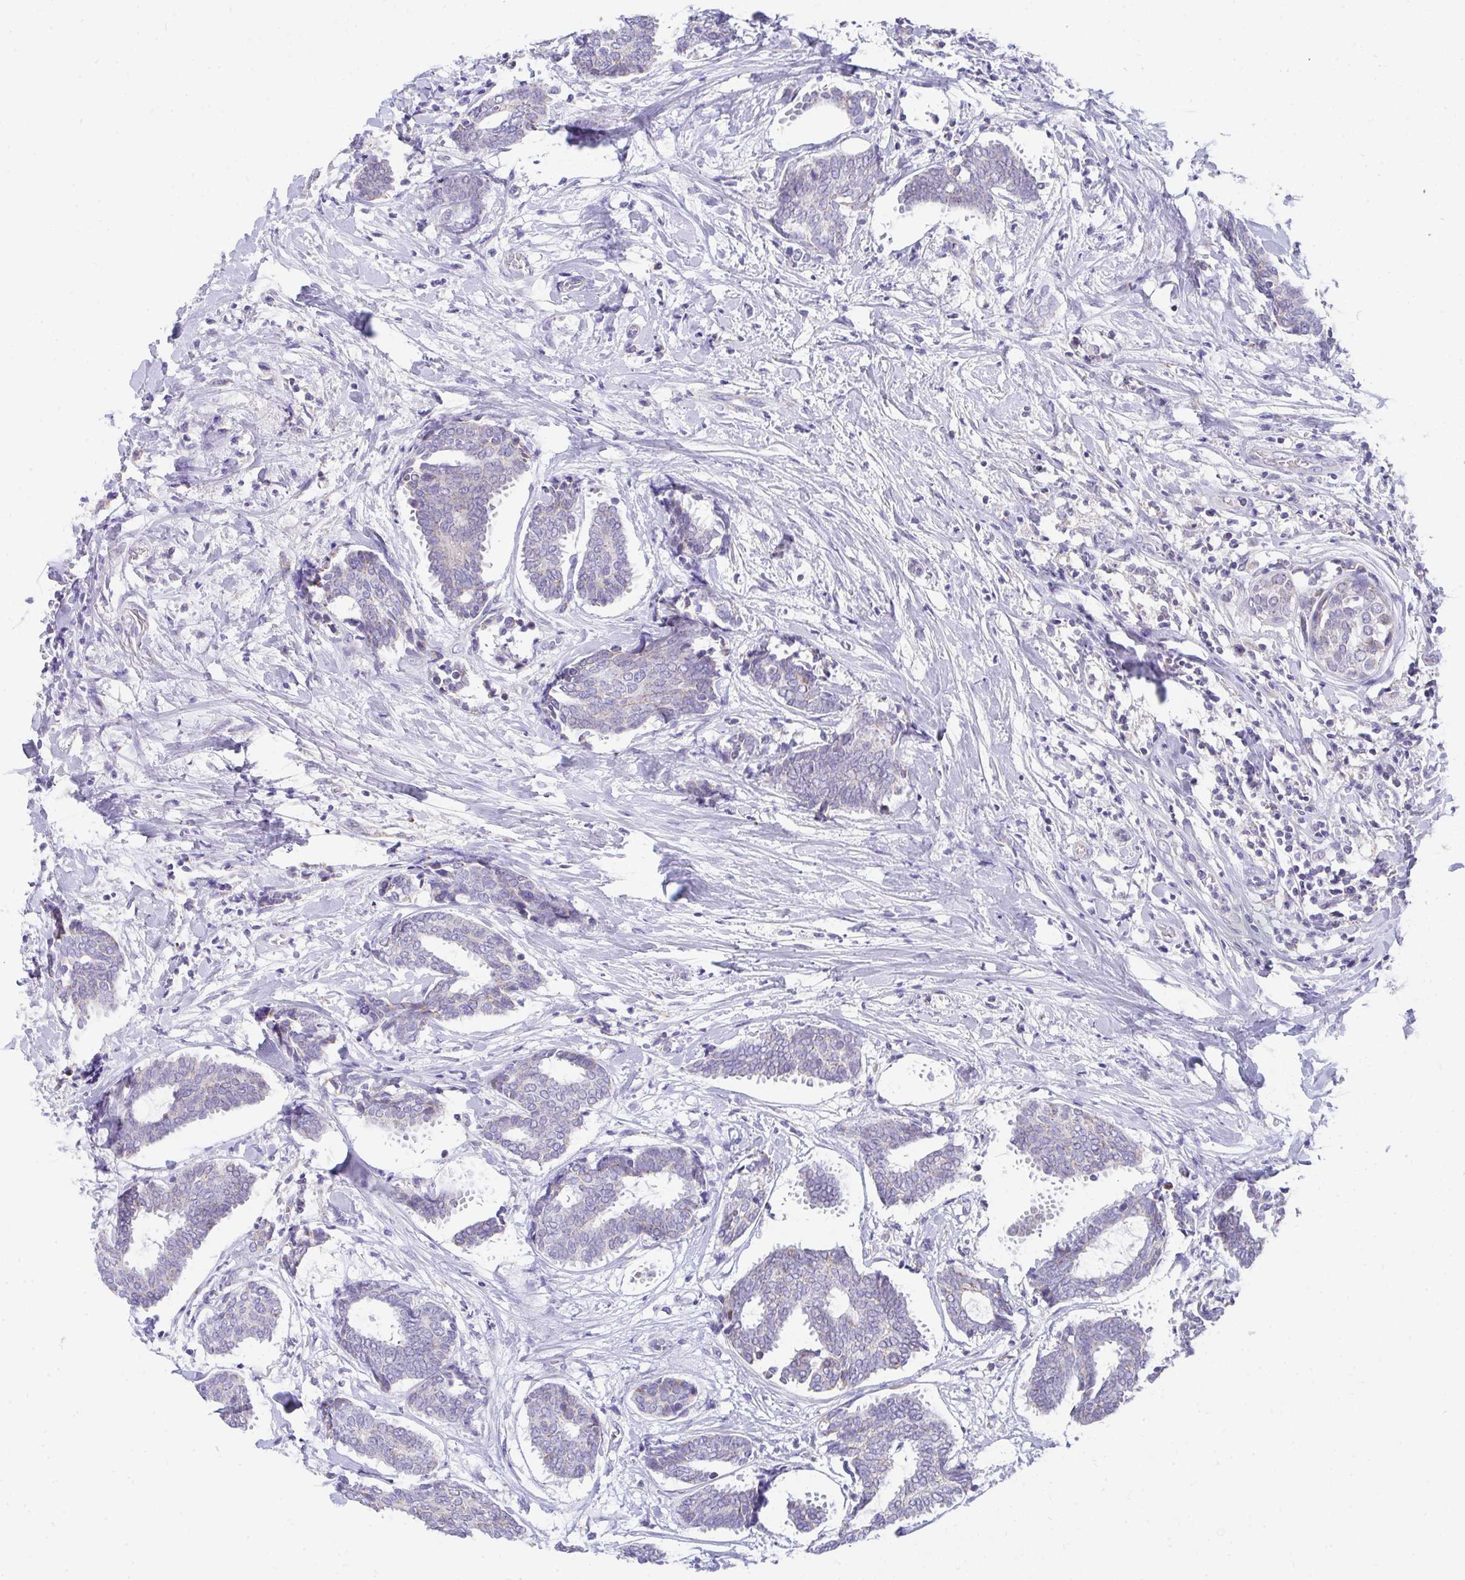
{"staining": {"intensity": "negative", "quantity": "none", "location": "none"}, "tissue": "breast cancer", "cell_type": "Tumor cells", "image_type": "cancer", "snomed": [{"axis": "morphology", "description": "Intraductal carcinoma, in situ"}, {"axis": "morphology", "description": "Duct carcinoma"}, {"axis": "morphology", "description": "Lobular carcinoma, in situ"}, {"axis": "topography", "description": "Breast"}], "caption": "Immunohistochemistry of breast cancer (infiltrating ductal carcinoma) displays no expression in tumor cells.", "gene": "PRRG3", "patient": {"sex": "female", "age": 44}}